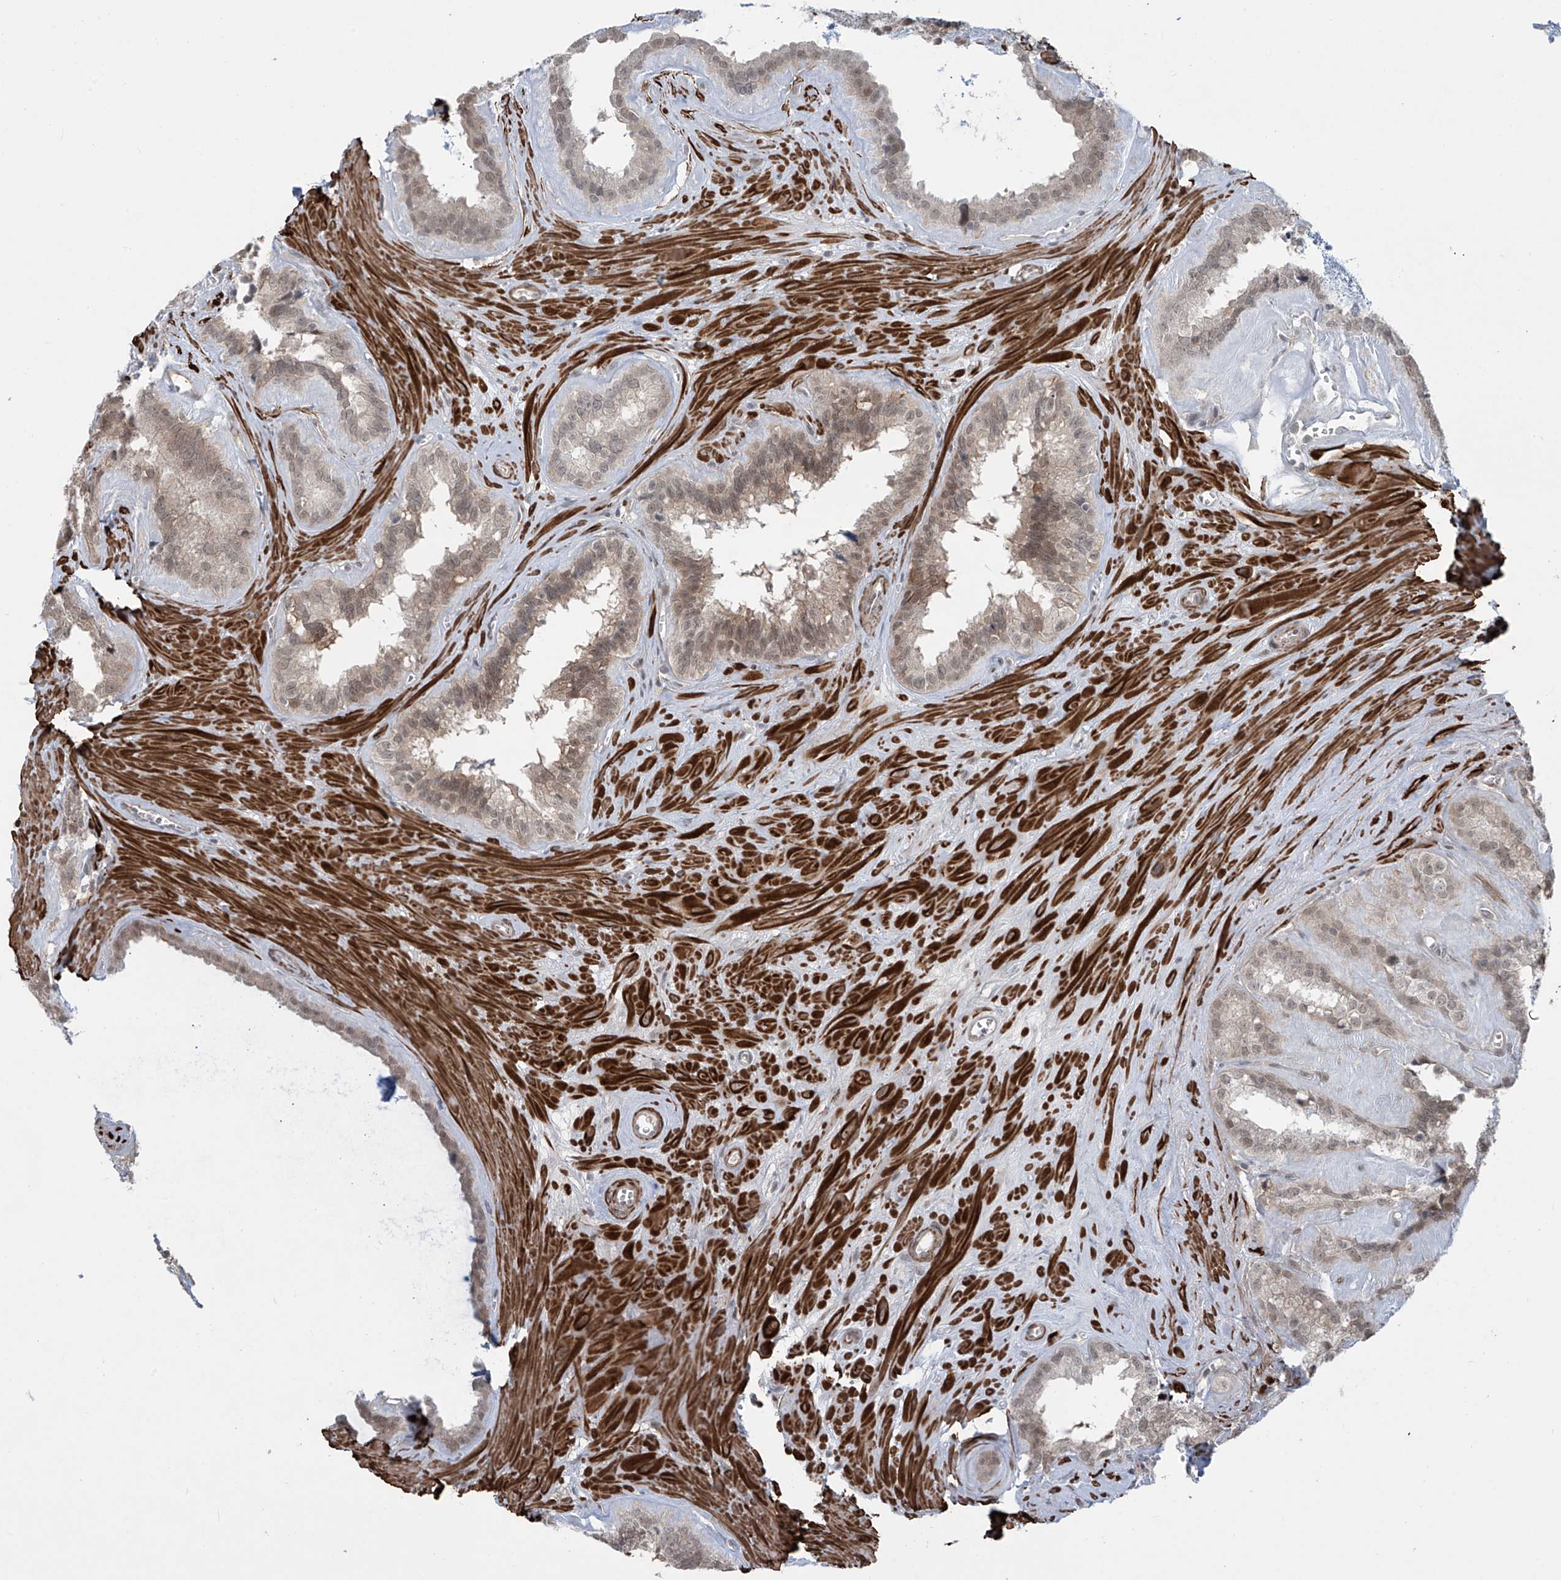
{"staining": {"intensity": "weak", "quantity": "25%-75%", "location": "cytoplasmic/membranous"}, "tissue": "seminal vesicle", "cell_type": "Glandular cells", "image_type": "normal", "snomed": [{"axis": "morphology", "description": "Normal tissue, NOS"}, {"axis": "topography", "description": "Prostate"}, {"axis": "topography", "description": "Seminal veicle"}], "caption": "The image shows staining of normal seminal vesicle, revealing weak cytoplasmic/membranous protein positivity (brown color) within glandular cells. The protein of interest is shown in brown color, while the nuclei are stained blue.", "gene": "RASGEF1A", "patient": {"sex": "male", "age": 59}}